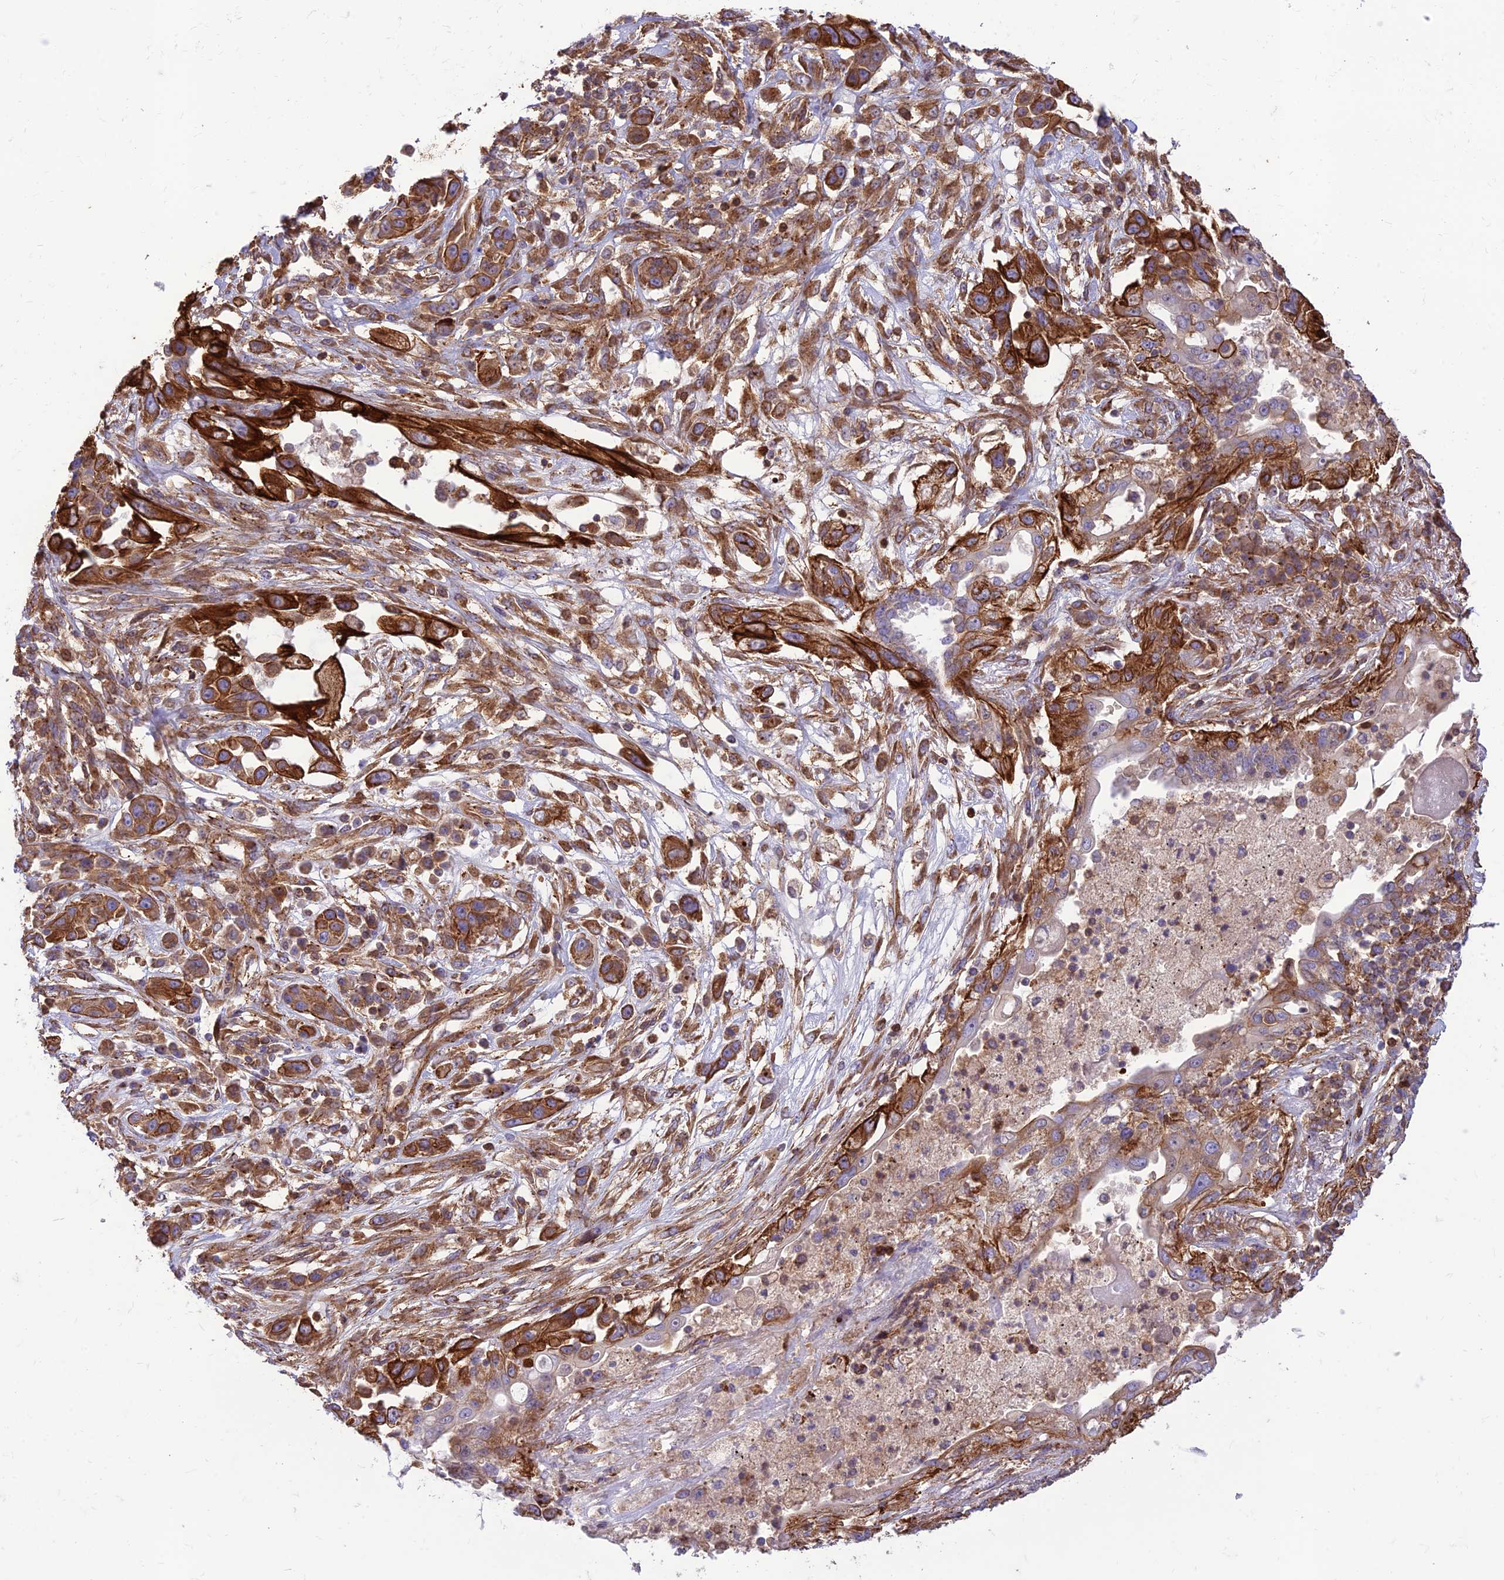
{"staining": {"intensity": "strong", "quantity": ">75%", "location": "cytoplasmic/membranous"}, "tissue": "lung cancer", "cell_type": "Tumor cells", "image_type": "cancer", "snomed": [{"axis": "morphology", "description": "Squamous cell carcinoma, NOS"}, {"axis": "topography", "description": "Lung"}], "caption": "Immunohistochemical staining of lung cancer exhibits high levels of strong cytoplasmic/membranous staining in about >75% of tumor cells. The protein of interest is shown in brown color, while the nuclei are stained blue.", "gene": "HPSE2", "patient": {"sex": "female", "age": 70}}